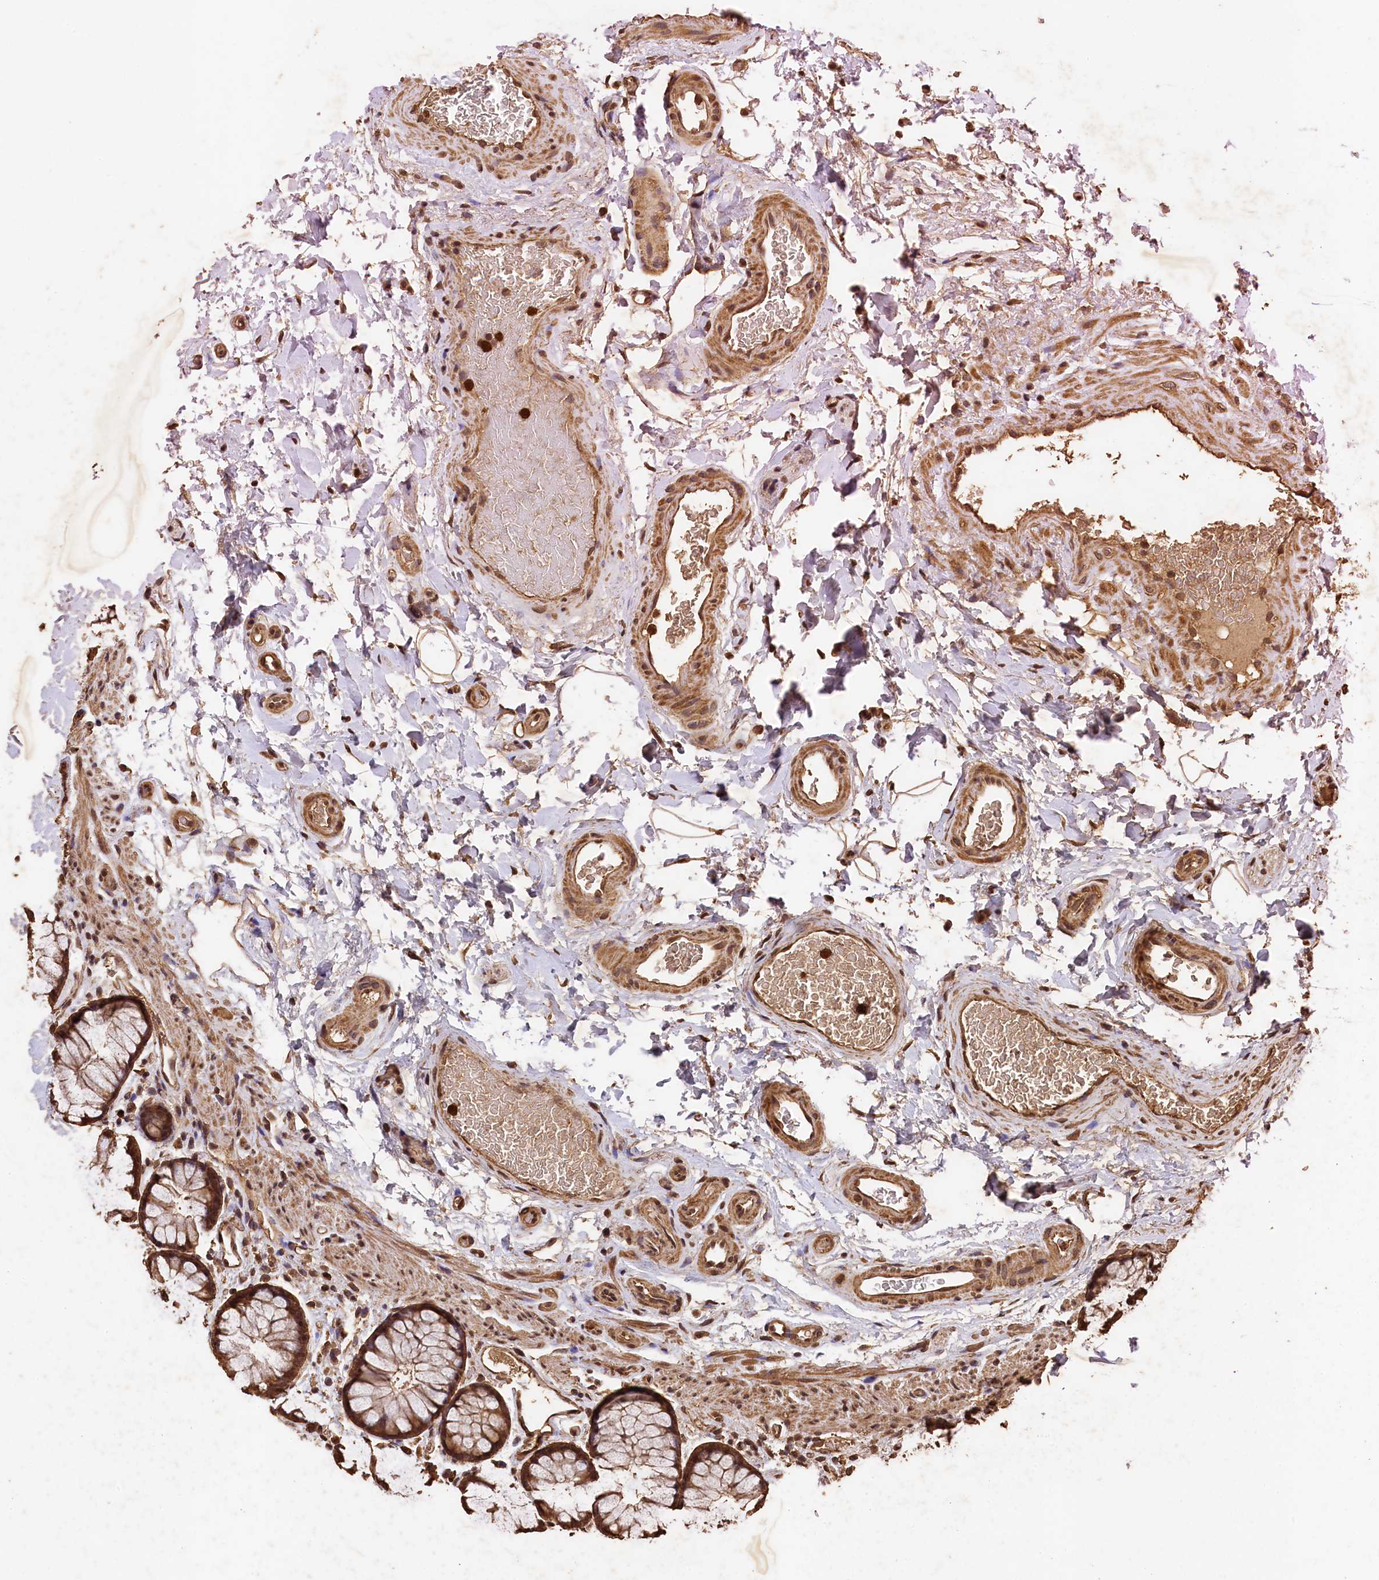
{"staining": {"intensity": "moderate", "quantity": ">75%", "location": "cytoplasmic/membranous,nuclear"}, "tissue": "colon", "cell_type": "Endothelial cells", "image_type": "normal", "snomed": [{"axis": "morphology", "description": "Normal tissue, NOS"}, {"axis": "topography", "description": "Colon"}], "caption": "This image demonstrates IHC staining of benign human colon, with medium moderate cytoplasmic/membranous,nuclear staining in approximately >75% of endothelial cells.", "gene": "CEP57L1", "patient": {"sex": "female", "age": 82}}